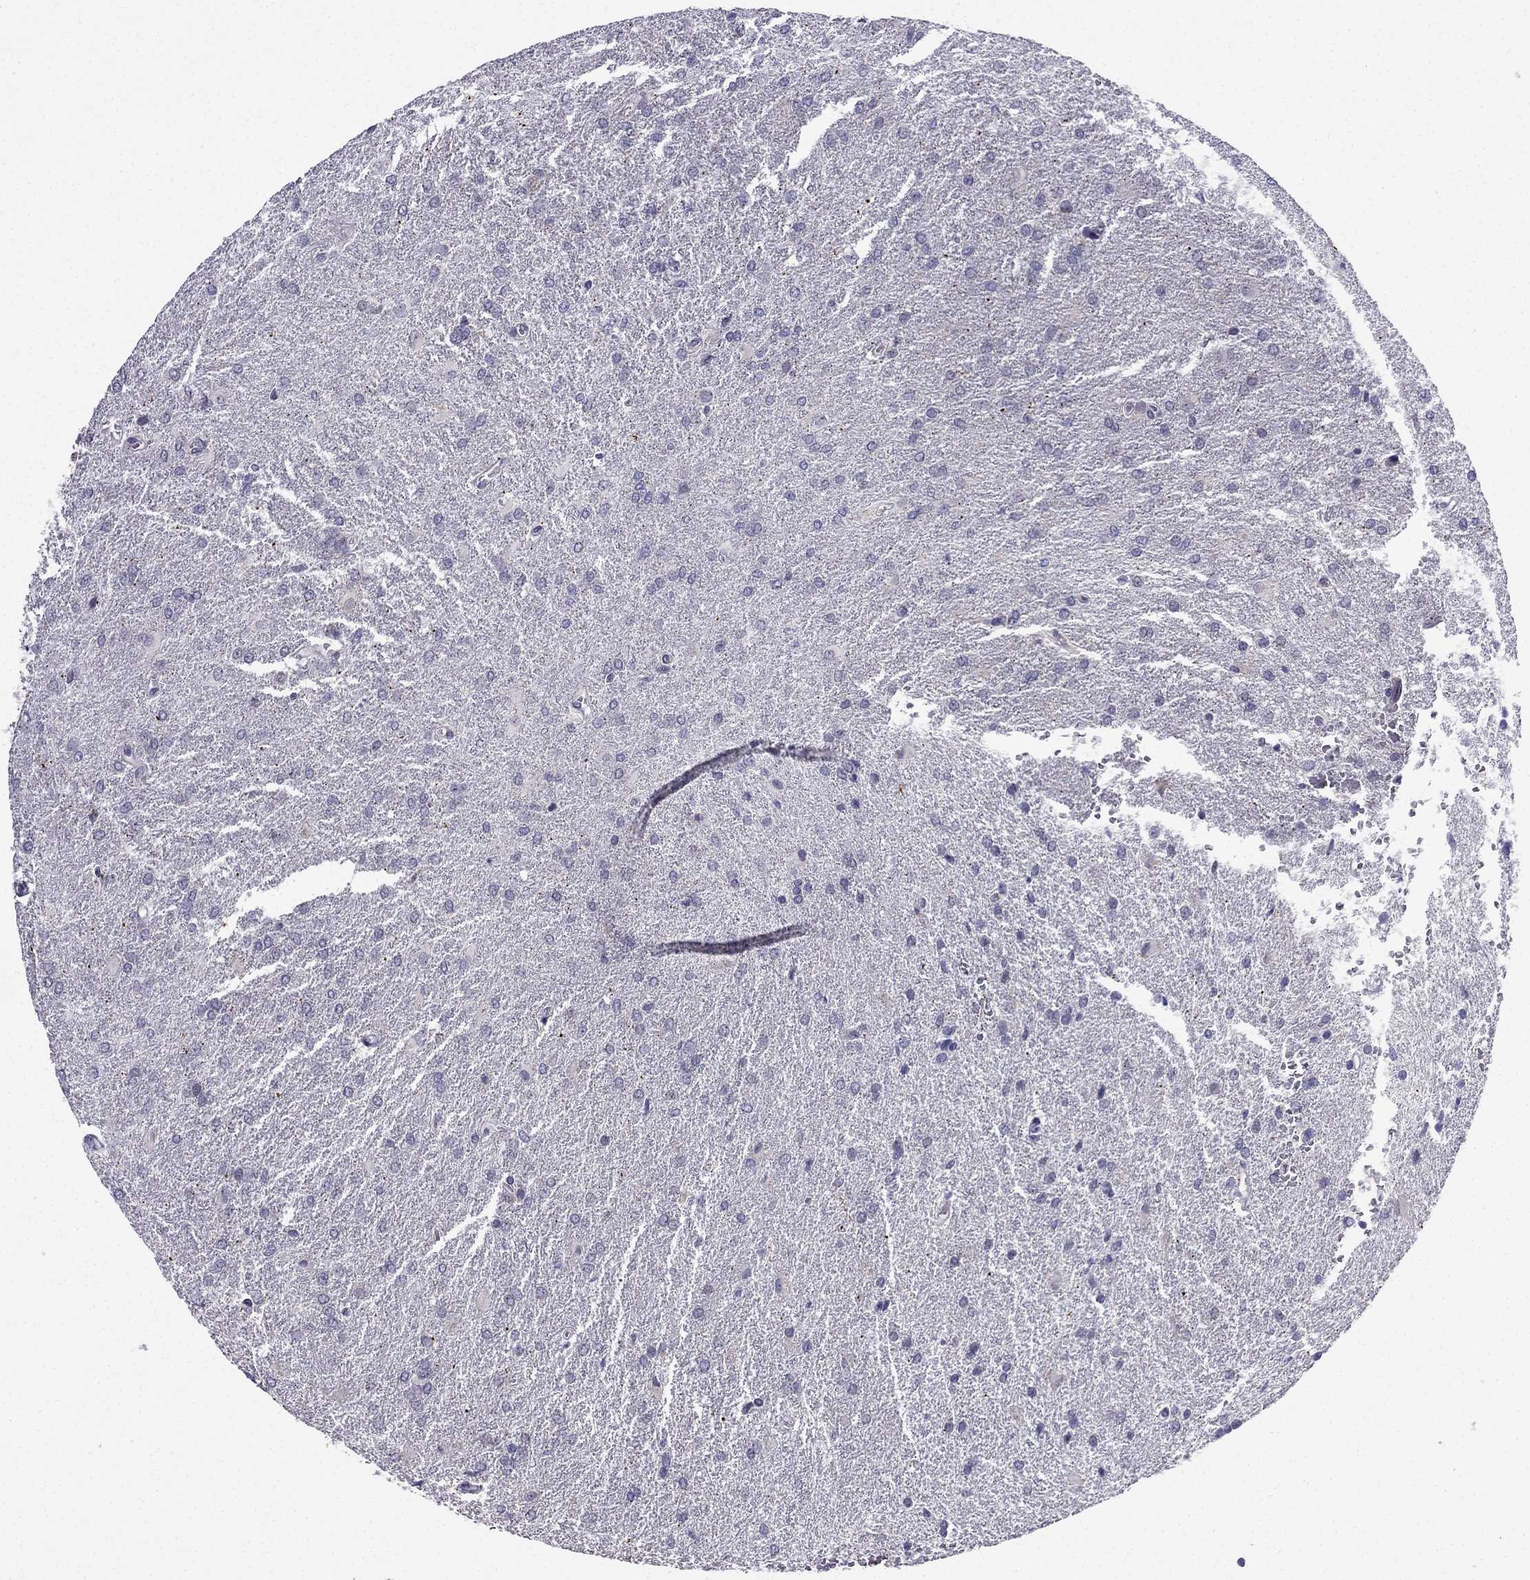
{"staining": {"intensity": "negative", "quantity": "none", "location": "none"}, "tissue": "glioma", "cell_type": "Tumor cells", "image_type": "cancer", "snomed": [{"axis": "morphology", "description": "Glioma, malignant, High grade"}, {"axis": "topography", "description": "Brain"}], "caption": "This is an immunohistochemistry (IHC) histopathology image of human malignant high-grade glioma. There is no positivity in tumor cells.", "gene": "SLC6A2", "patient": {"sex": "male", "age": 68}}